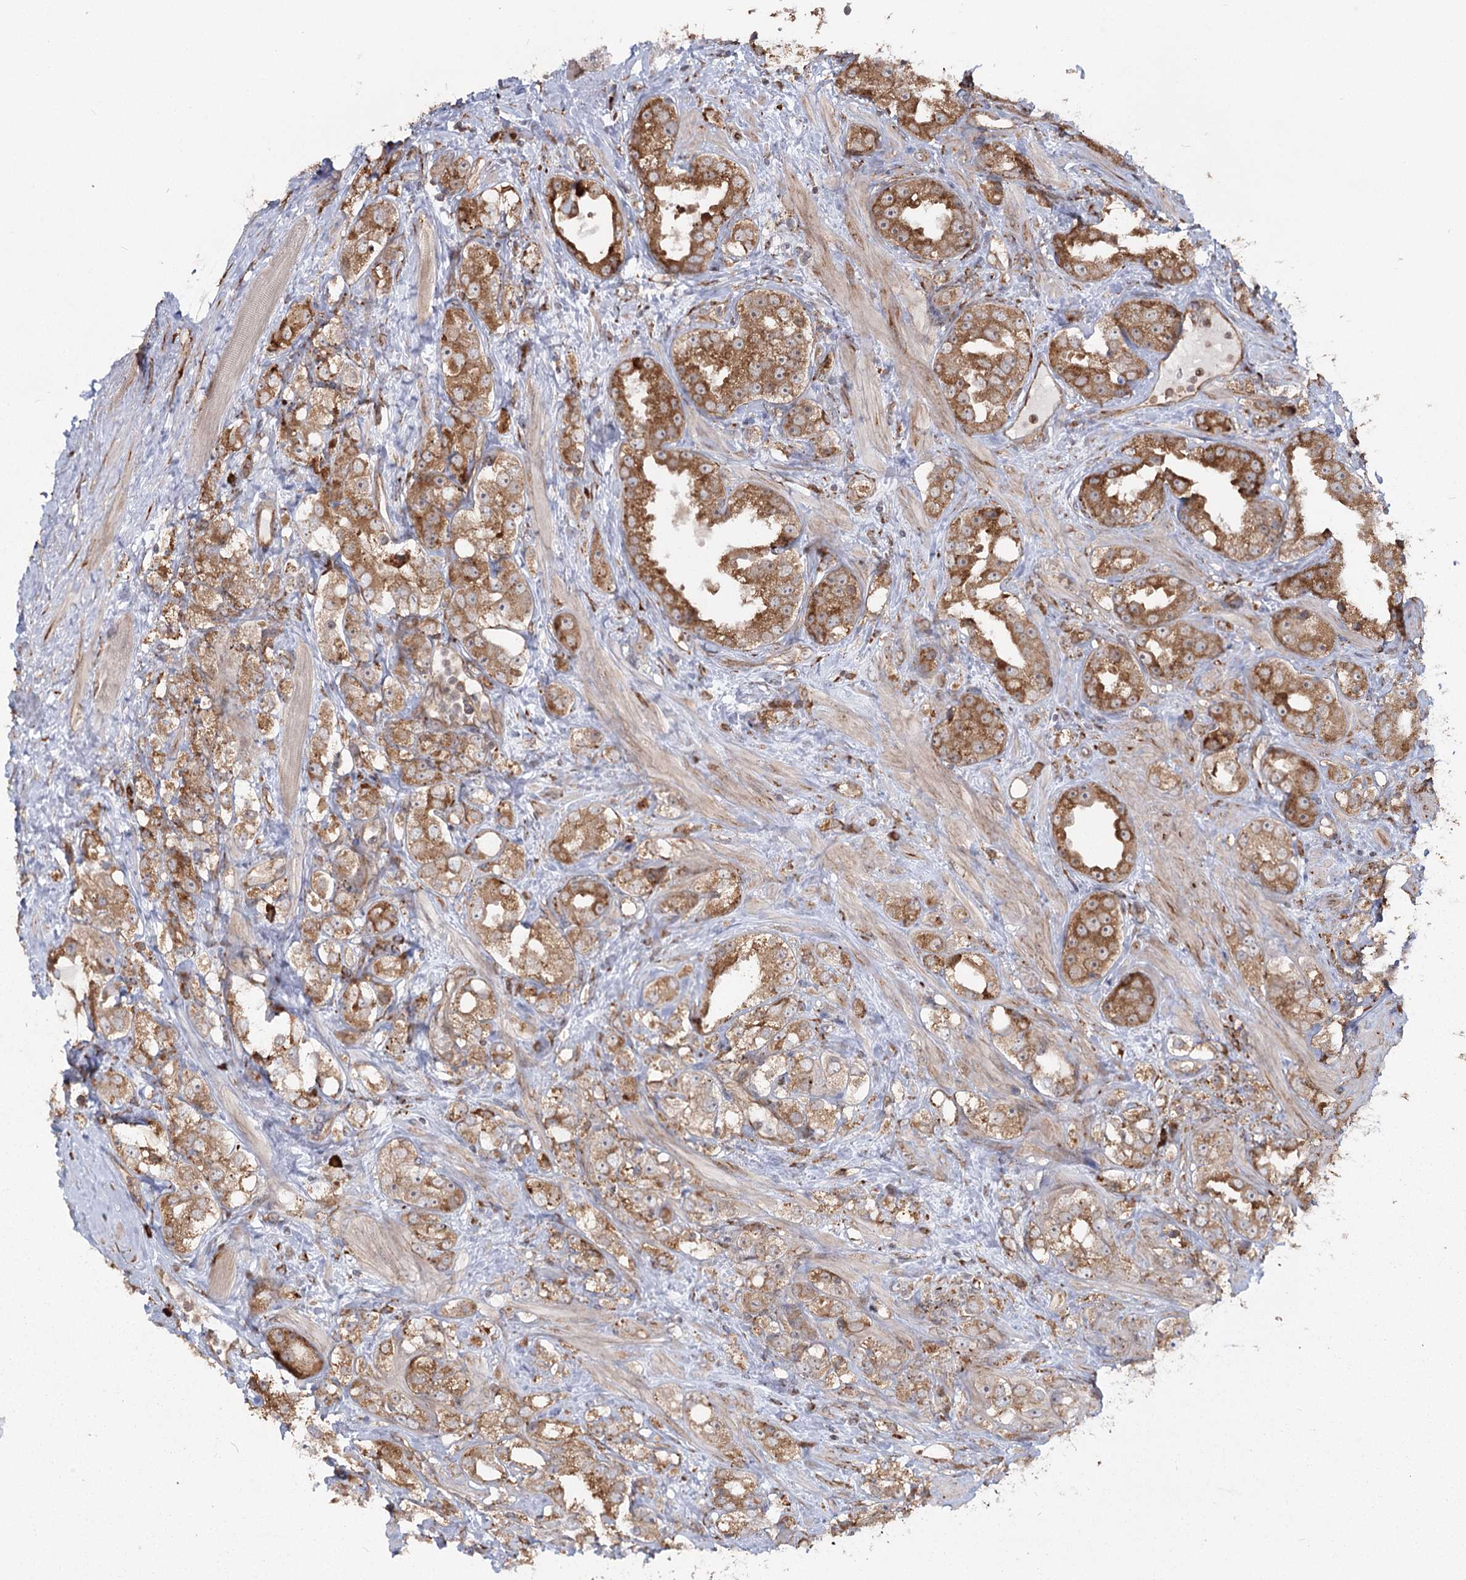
{"staining": {"intensity": "moderate", "quantity": ">75%", "location": "cytoplasmic/membranous"}, "tissue": "prostate cancer", "cell_type": "Tumor cells", "image_type": "cancer", "snomed": [{"axis": "morphology", "description": "Adenocarcinoma, NOS"}, {"axis": "topography", "description": "Prostate"}], "caption": "High-power microscopy captured an IHC micrograph of prostate cancer (adenocarcinoma), revealing moderate cytoplasmic/membranous positivity in about >75% of tumor cells.", "gene": "FAM13A", "patient": {"sex": "male", "age": 79}}